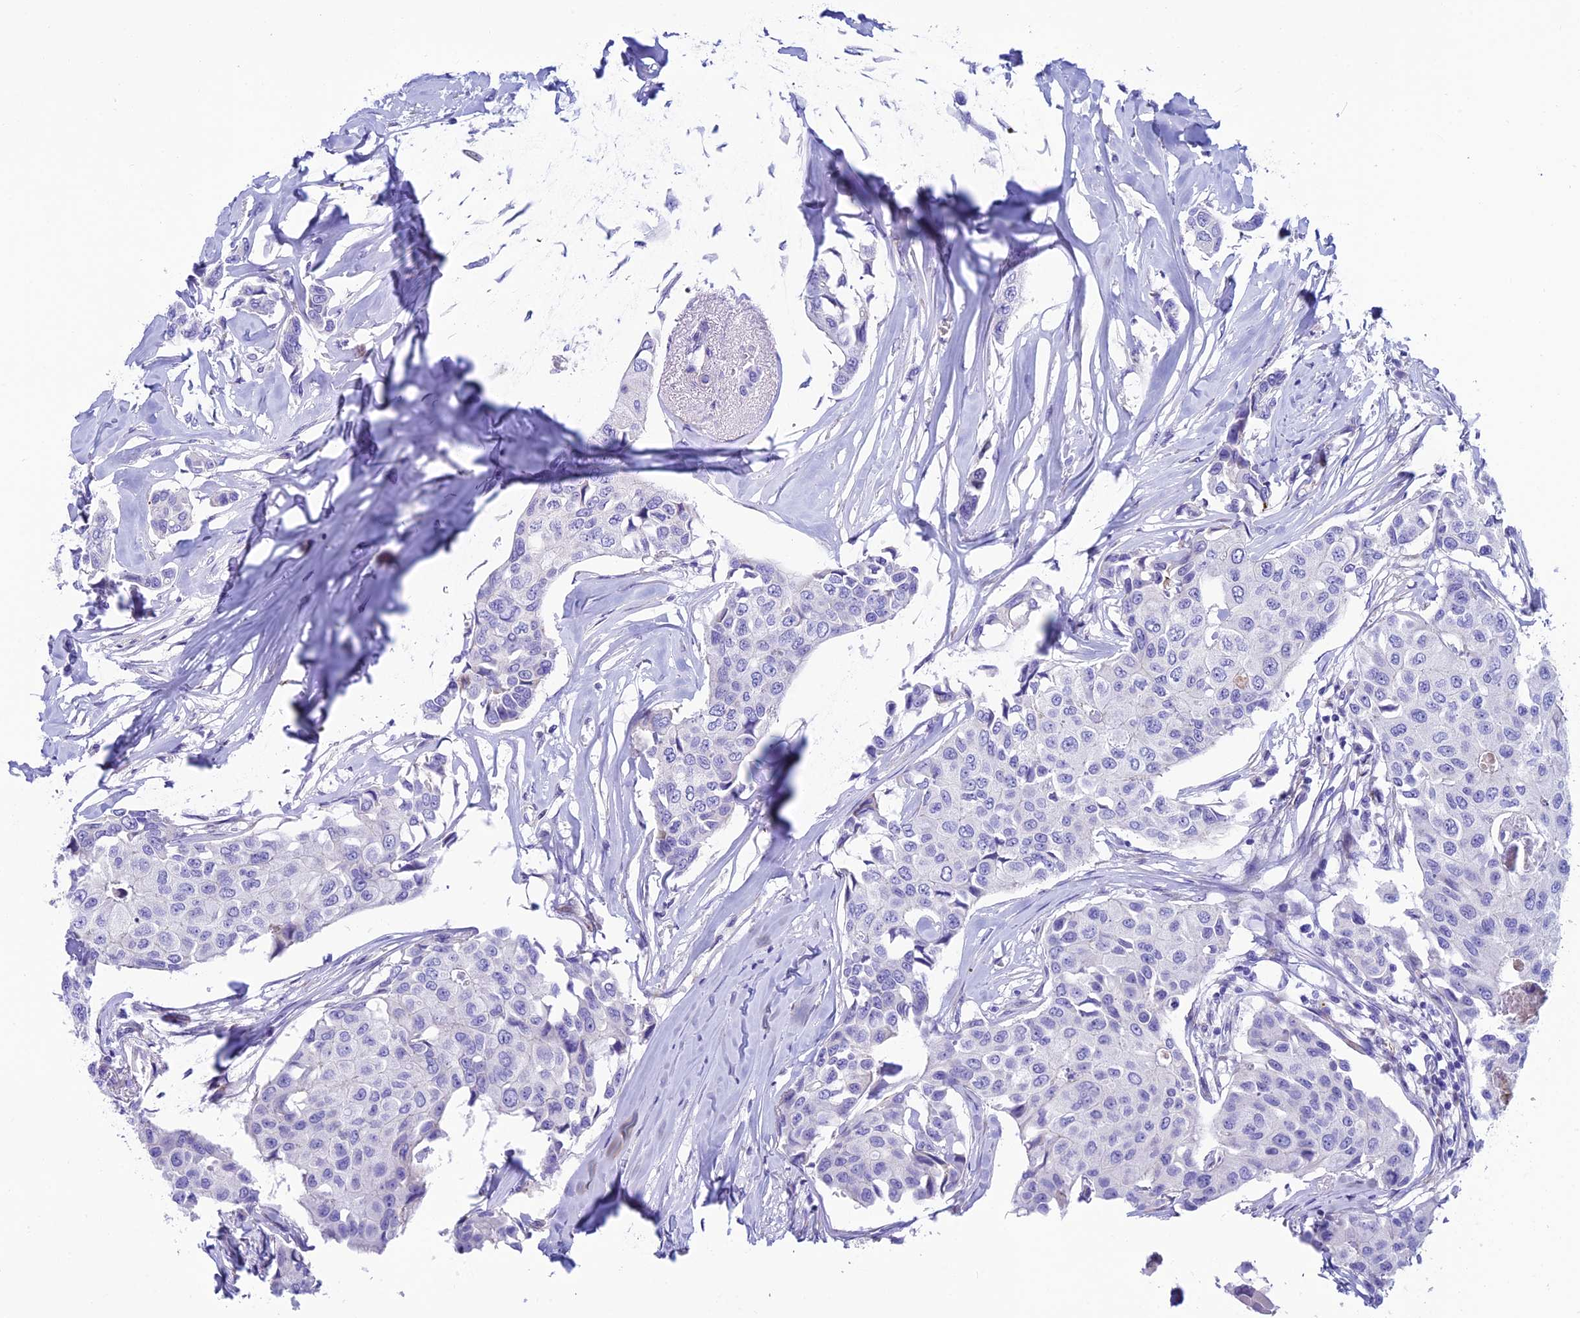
{"staining": {"intensity": "negative", "quantity": "none", "location": "none"}, "tissue": "breast cancer", "cell_type": "Tumor cells", "image_type": "cancer", "snomed": [{"axis": "morphology", "description": "Duct carcinoma"}, {"axis": "topography", "description": "Breast"}], "caption": "Tumor cells show no significant protein expression in breast infiltrating ductal carcinoma.", "gene": "MACIR", "patient": {"sex": "female", "age": 80}}